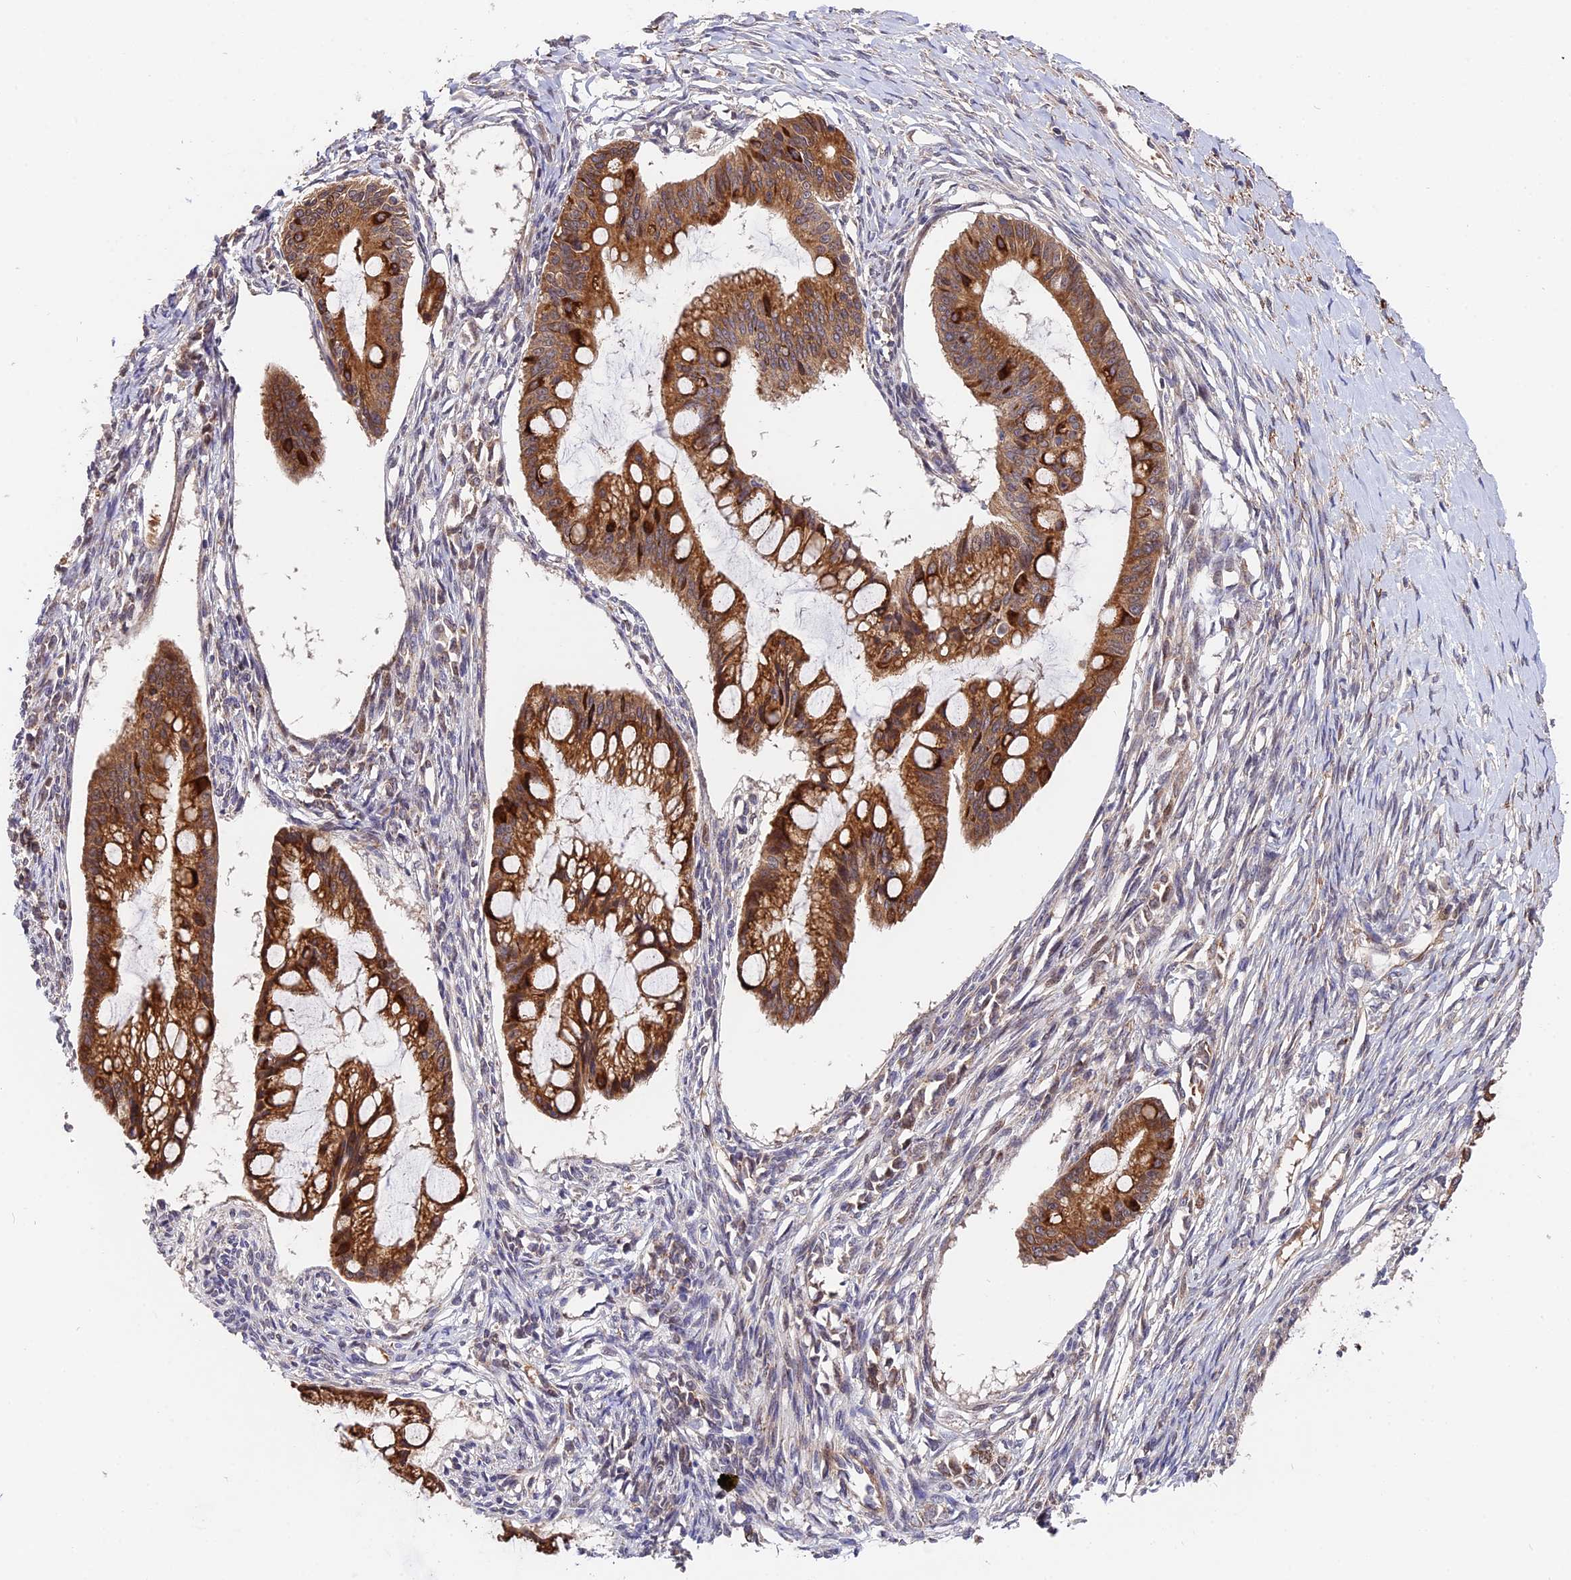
{"staining": {"intensity": "moderate", "quantity": ">75%", "location": "cytoplasmic/membranous"}, "tissue": "ovarian cancer", "cell_type": "Tumor cells", "image_type": "cancer", "snomed": [{"axis": "morphology", "description": "Cystadenocarcinoma, mucinous, NOS"}, {"axis": "topography", "description": "Ovary"}], "caption": "Ovarian cancer stained with a protein marker displays moderate staining in tumor cells.", "gene": "TRMT1", "patient": {"sex": "female", "age": 73}}